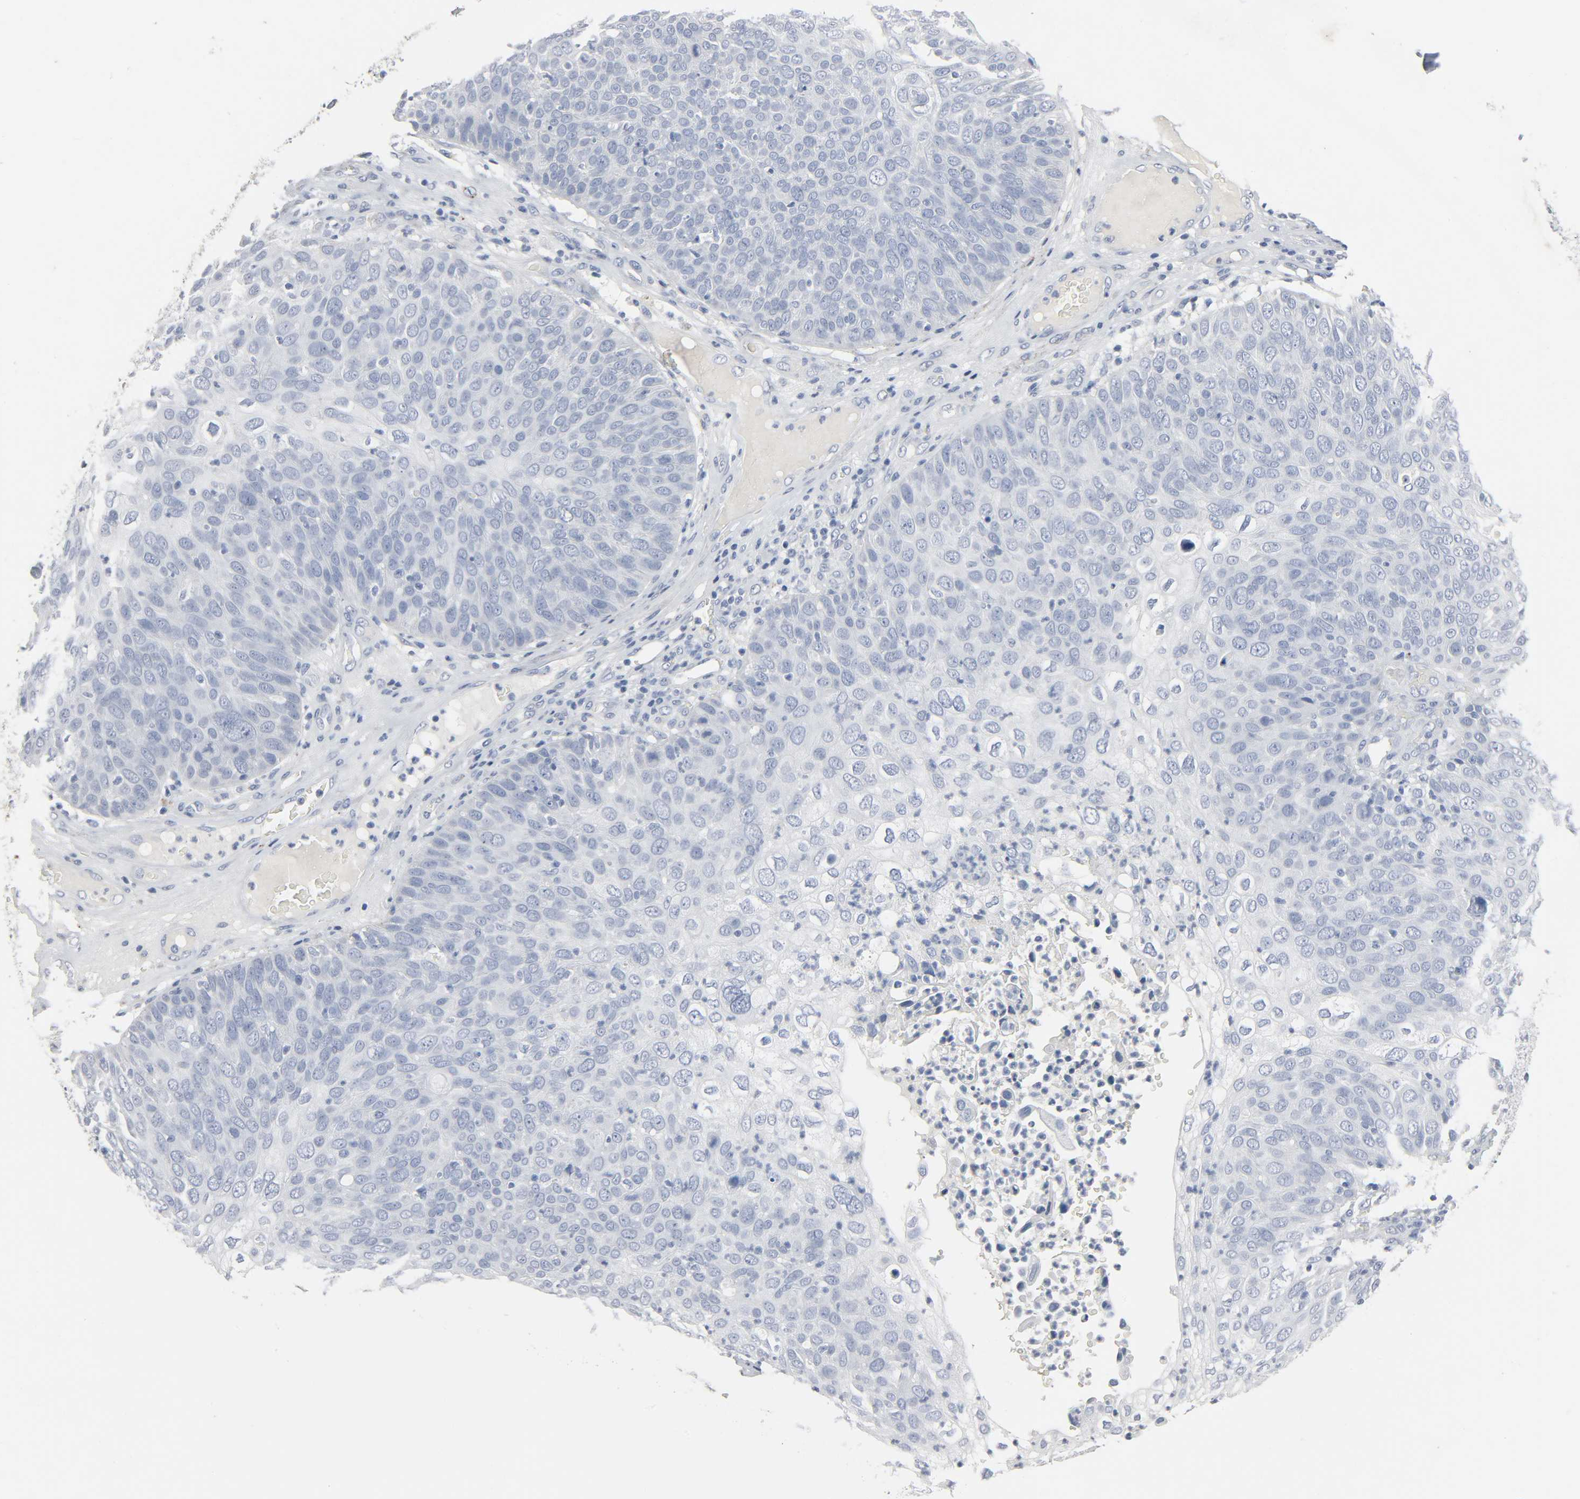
{"staining": {"intensity": "negative", "quantity": "none", "location": "none"}, "tissue": "skin cancer", "cell_type": "Tumor cells", "image_type": "cancer", "snomed": [{"axis": "morphology", "description": "Squamous cell carcinoma, NOS"}, {"axis": "topography", "description": "Skin"}], "caption": "IHC of squamous cell carcinoma (skin) exhibits no positivity in tumor cells.", "gene": "FBLN5", "patient": {"sex": "male", "age": 87}}